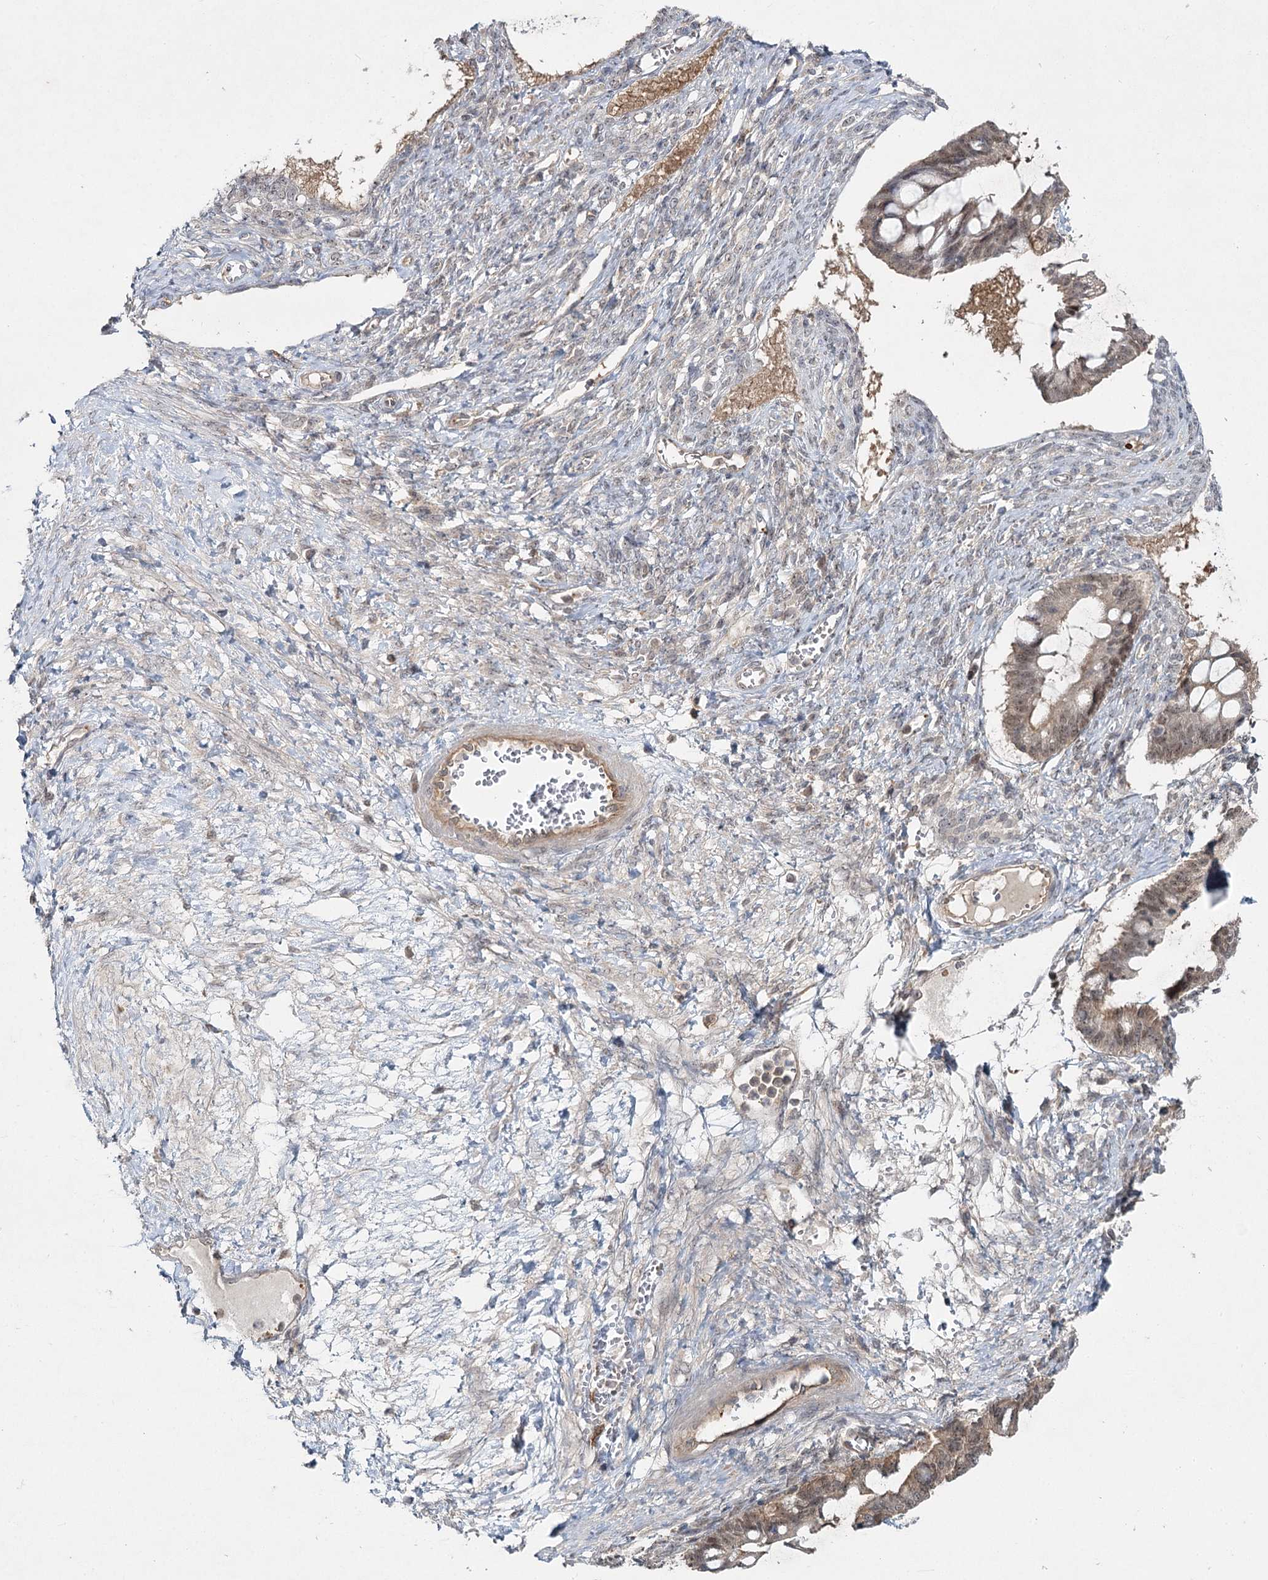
{"staining": {"intensity": "moderate", "quantity": ">75%", "location": "cytoplasmic/membranous,nuclear"}, "tissue": "ovarian cancer", "cell_type": "Tumor cells", "image_type": "cancer", "snomed": [{"axis": "morphology", "description": "Cystadenocarcinoma, mucinous, NOS"}, {"axis": "topography", "description": "Ovary"}], "caption": "A micrograph of ovarian mucinous cystadenocarcinoma stained for a protein reveals moderate cytoplasmic/membranous and nuclear brown staining in tumor cells. (brown staining indicates protein expression, while blue staining denotes nuclei).", "gene": "WDR44", "patient": {"sex": "female", "age": 73}}